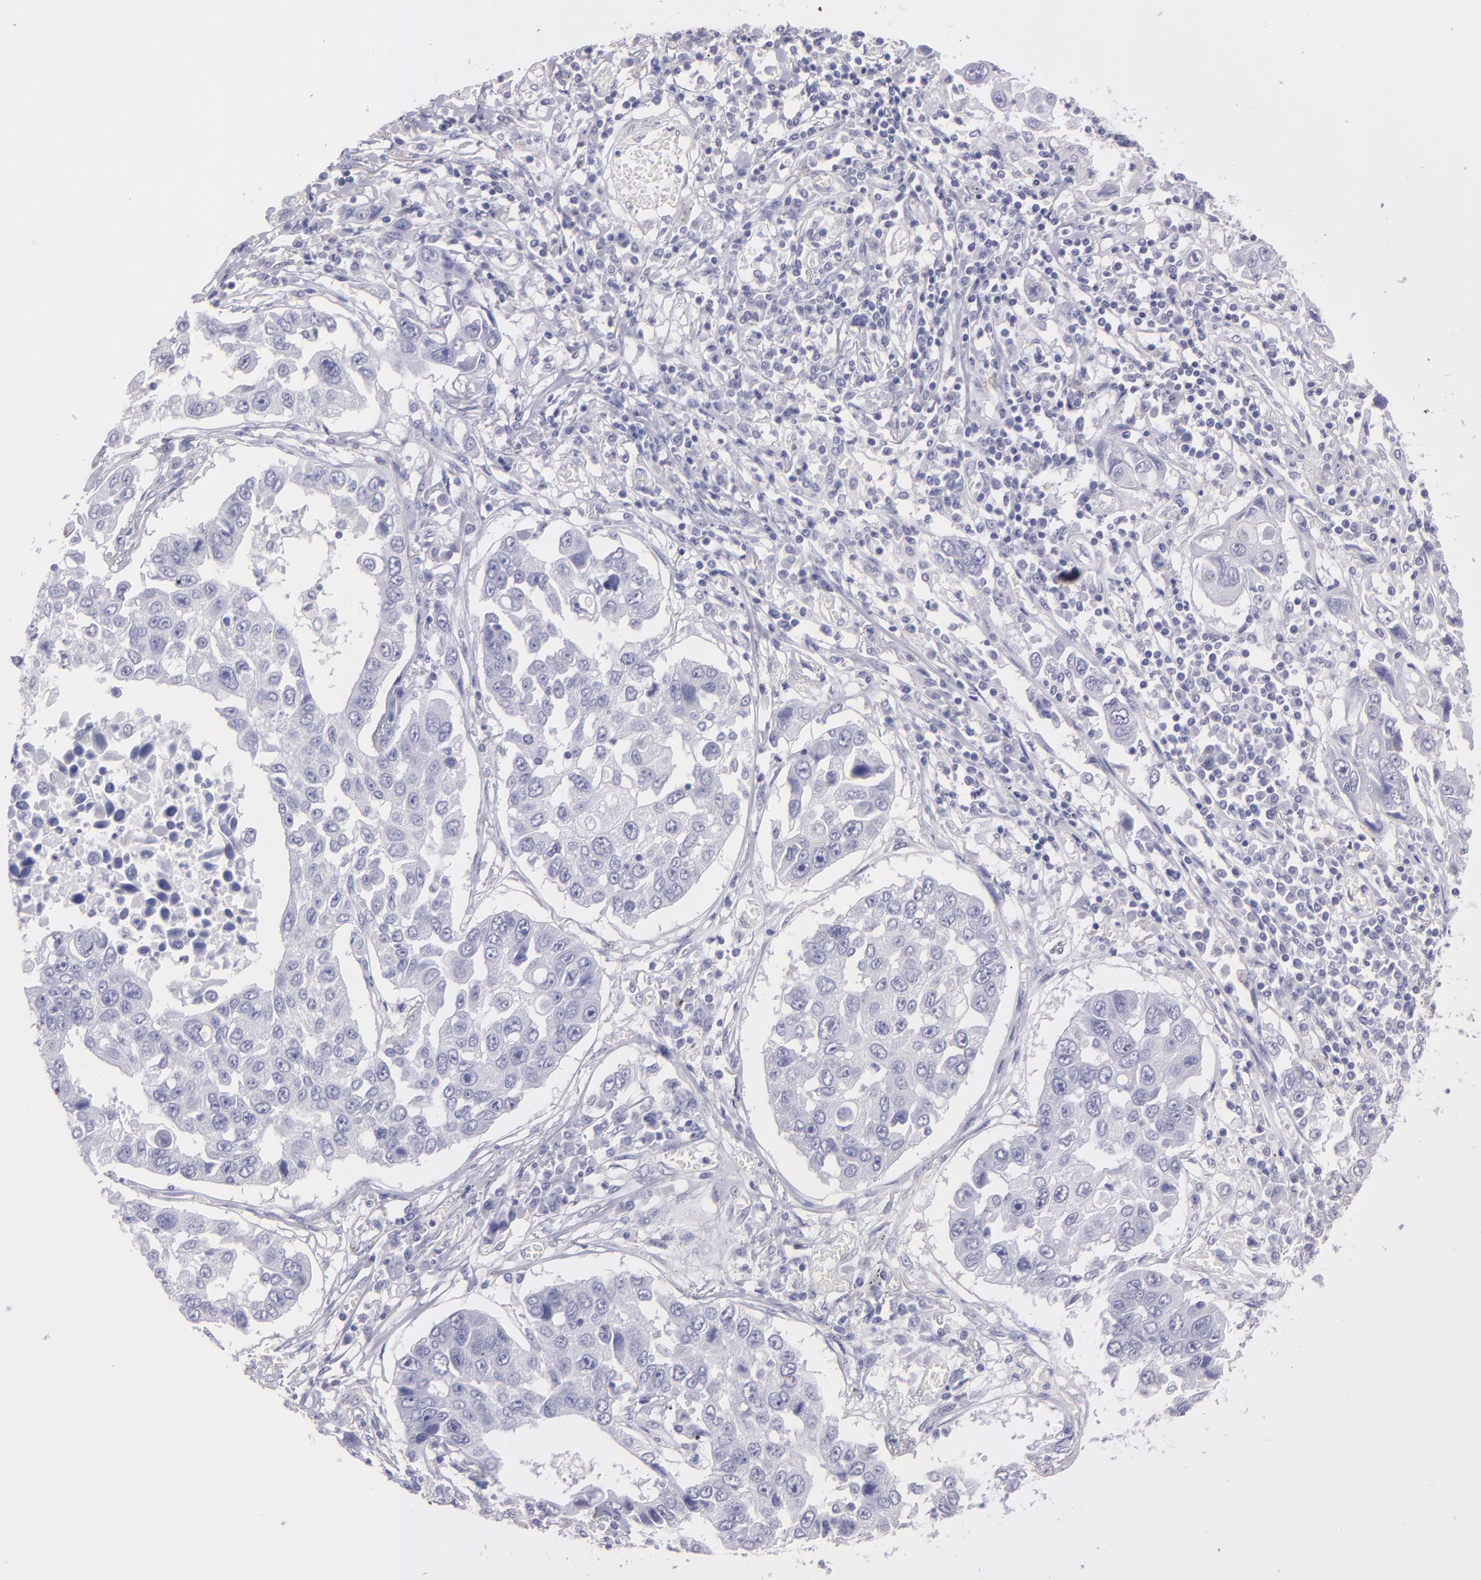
{"staining": {"intensity": "negative", "quantity": "none", "location": "none"}, "tissue": "lung cancer", "cell_type": "Tumor cells", "image_type": "cancer", "snomed": [{"axis": "morphology", "description": "Squamous cell carcinoma, NOS"}, {"axis": "topography", "description": "Lung"}], "caption": "An image of human lung squamous cell carcinoma is negative for staining in tumor cells.", "gene": "TG", "patient": {"sex": "male", "age": 71}}